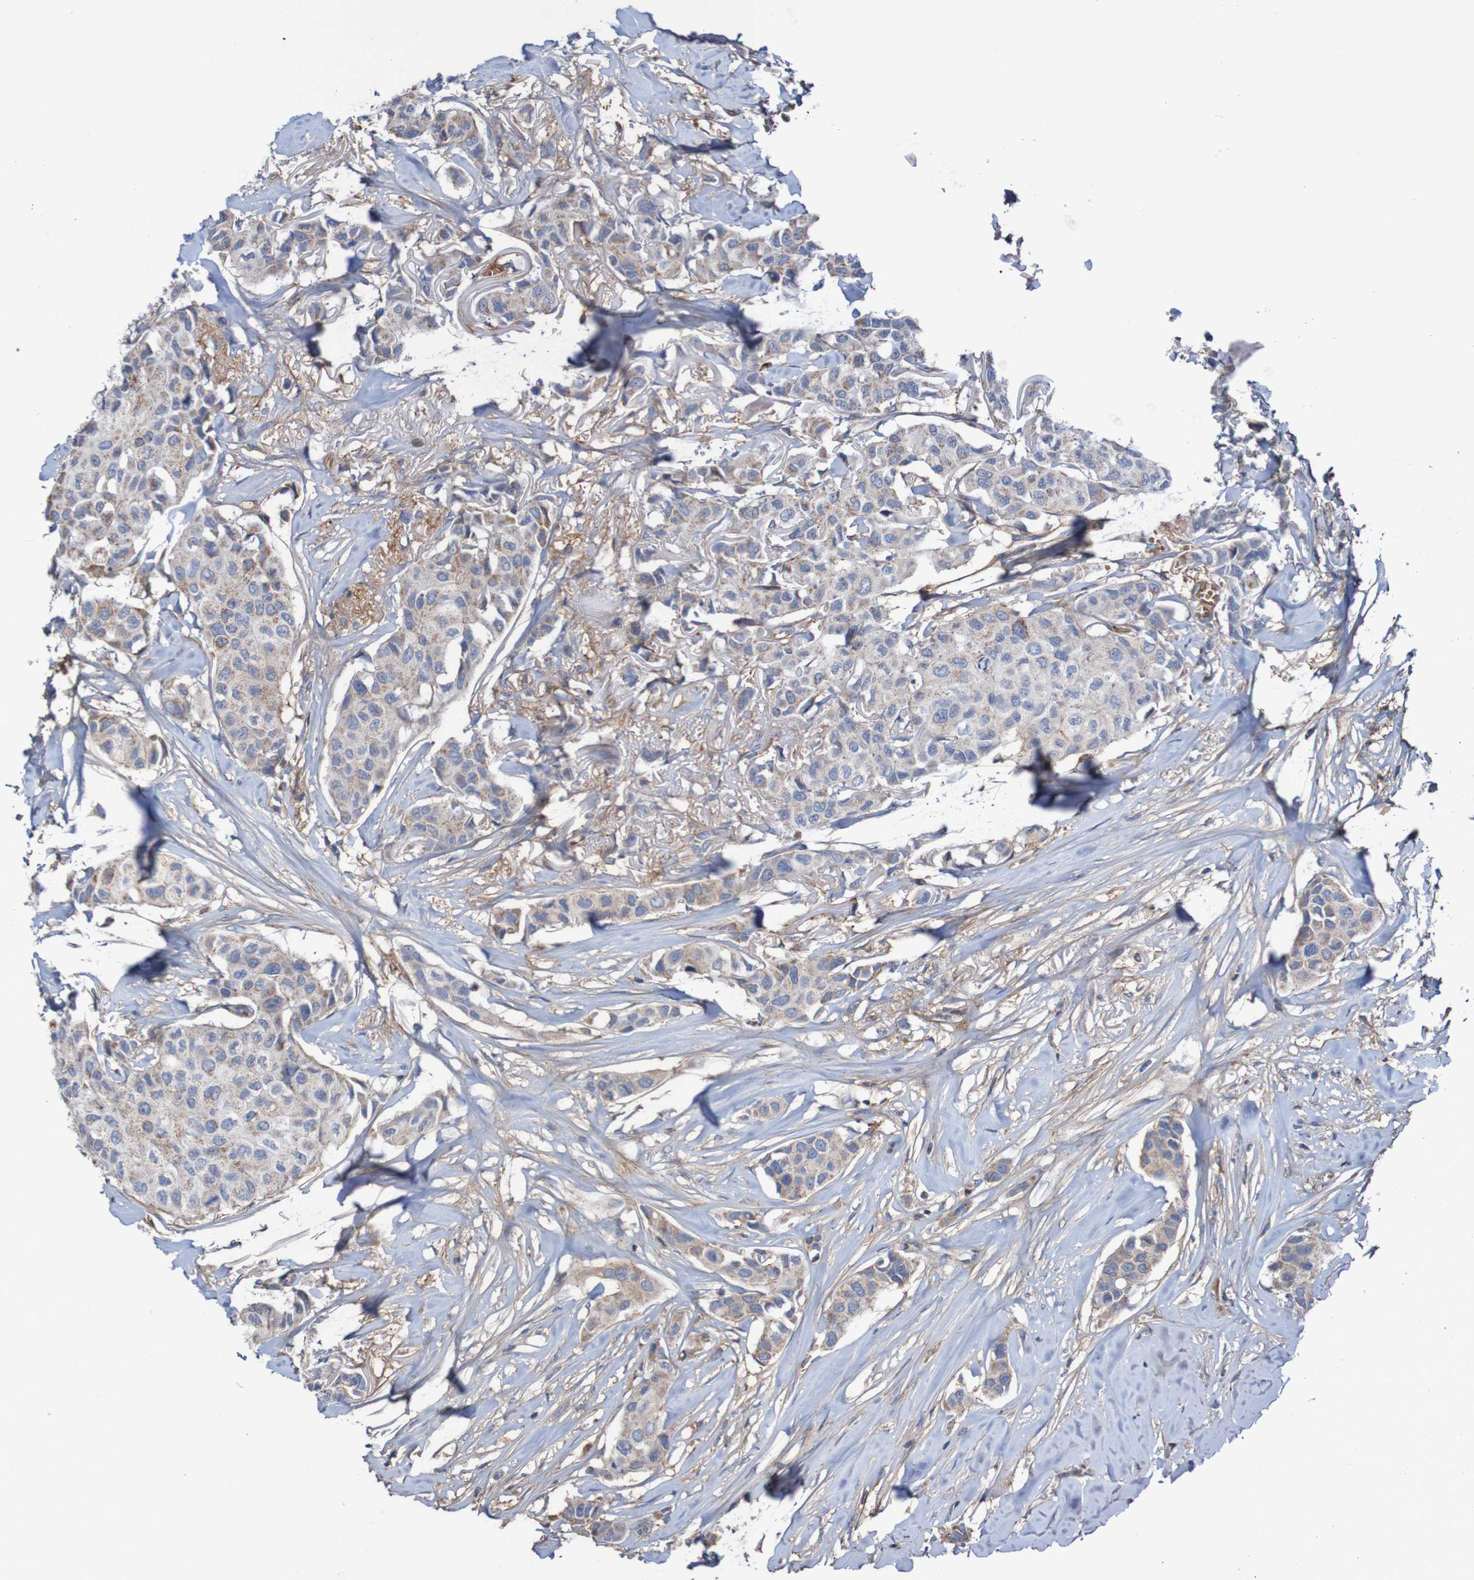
{"staining": {"intensity": "weak", "quantity": ">75%", "location": "cytoplasmic/membranous"}, "tissue": "breast cancer", "cell_type": "Tumor cells", "image_type": "cancer", "snomed": [{"axis": "morphology", "description": "Duct carcinoma"}, {"axis": "topography", "description": "Breast"}], "caption": "Protein analysis of breast cancer tissue displays weak cytoplasmic/membranous expression in approximately >75% of tumor cells.", "gene": "PDGFB", "patient": {"sex": "female", "age": 80}}